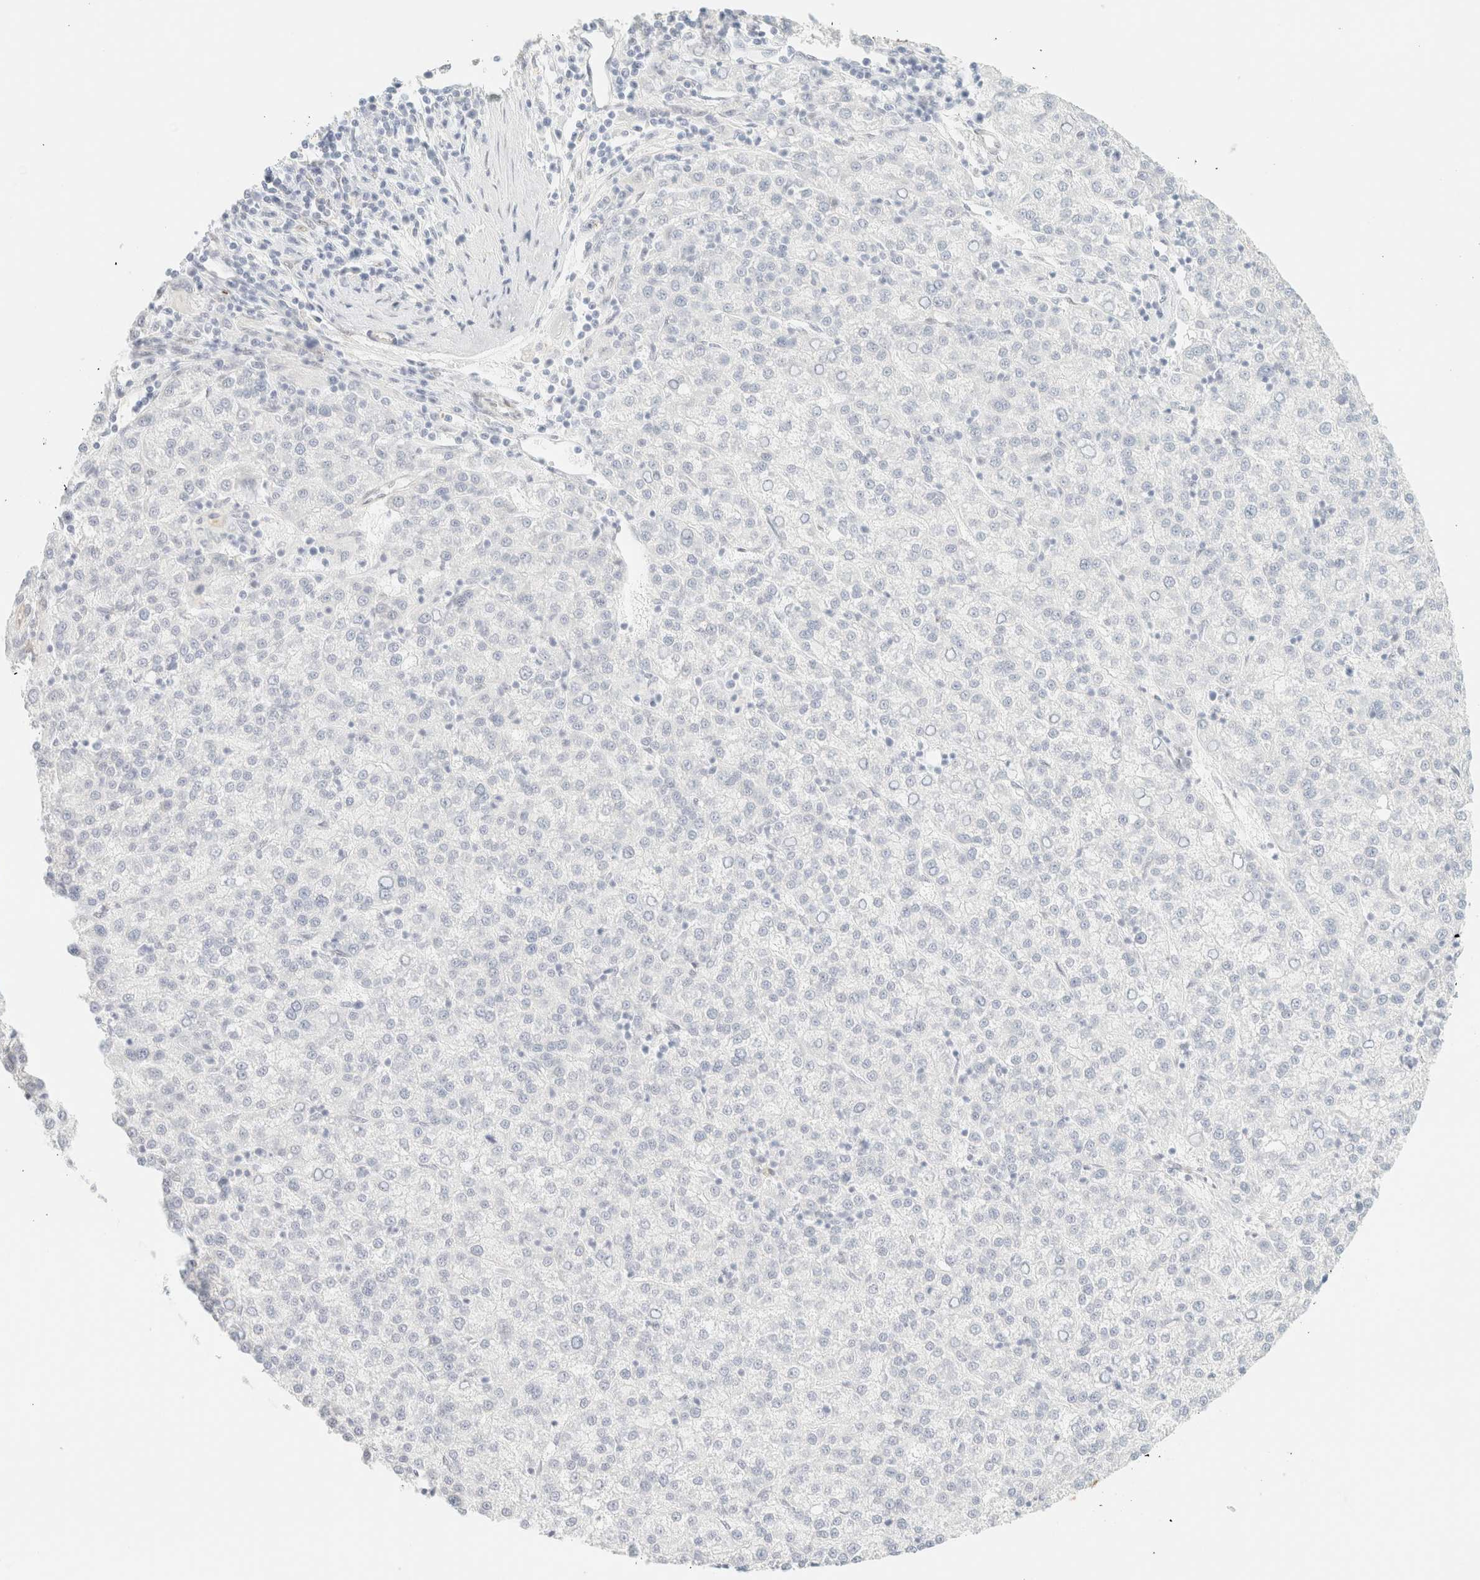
{"staining": {"intensity": "negative", "quantity": "none", "location": "none"}, "tissue": "liver cancer", "cell_type": "Tumor cells", "image_type": "cancer", "snomed": [{"axis": "morphology", "description": "Carcinoma, Hepatocellular, NOS"}, {"axis": "topography", "description": "Liver"}], "caption": "Tumor cells are negative for protein expression in human liver hepatocellular carcinoma.", "gene": "ZSCAN18", "patient": {"sex": "female", "age": 58}}